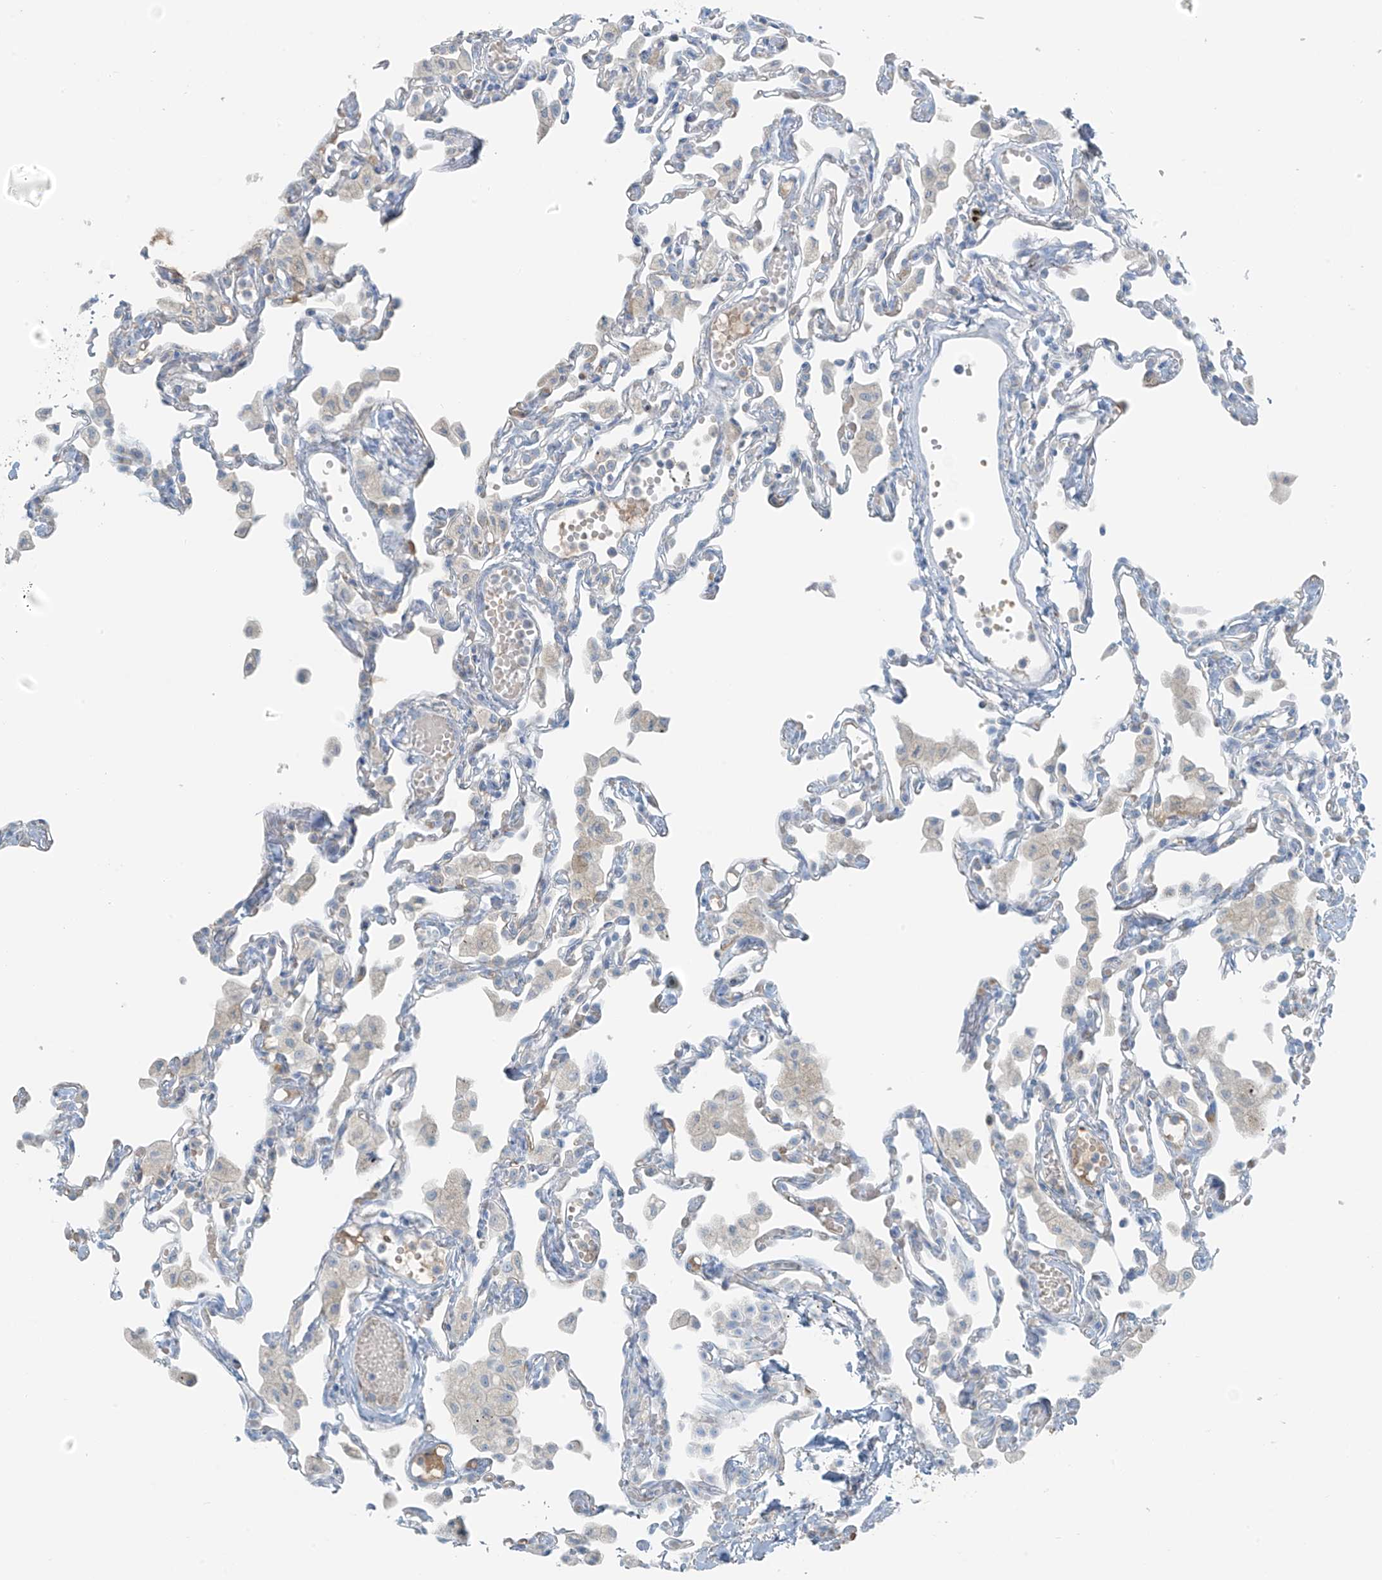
{"staining": {"intensity": "weak", "quantity": "<25%", "location": "cytoplasmic/membranous"}, "tissue": "lung", "cell_type": "Alveolar cells", "image_type": "normal", "snomed": [{"axis": "morphology", "description": "Normal tissue, NOS"}, {"axis": "topography", "description": "Bronchus"}, {"axis": "topography", "description": "Lung"}], "caption": "DAB (3,3'-diaminobenzidine) immunohistochemical staining of benign human lung reveals no significant positivity in alveolar cells.", "gene": "FAM131C", "patient": {"sex": "female", "age": 49}}